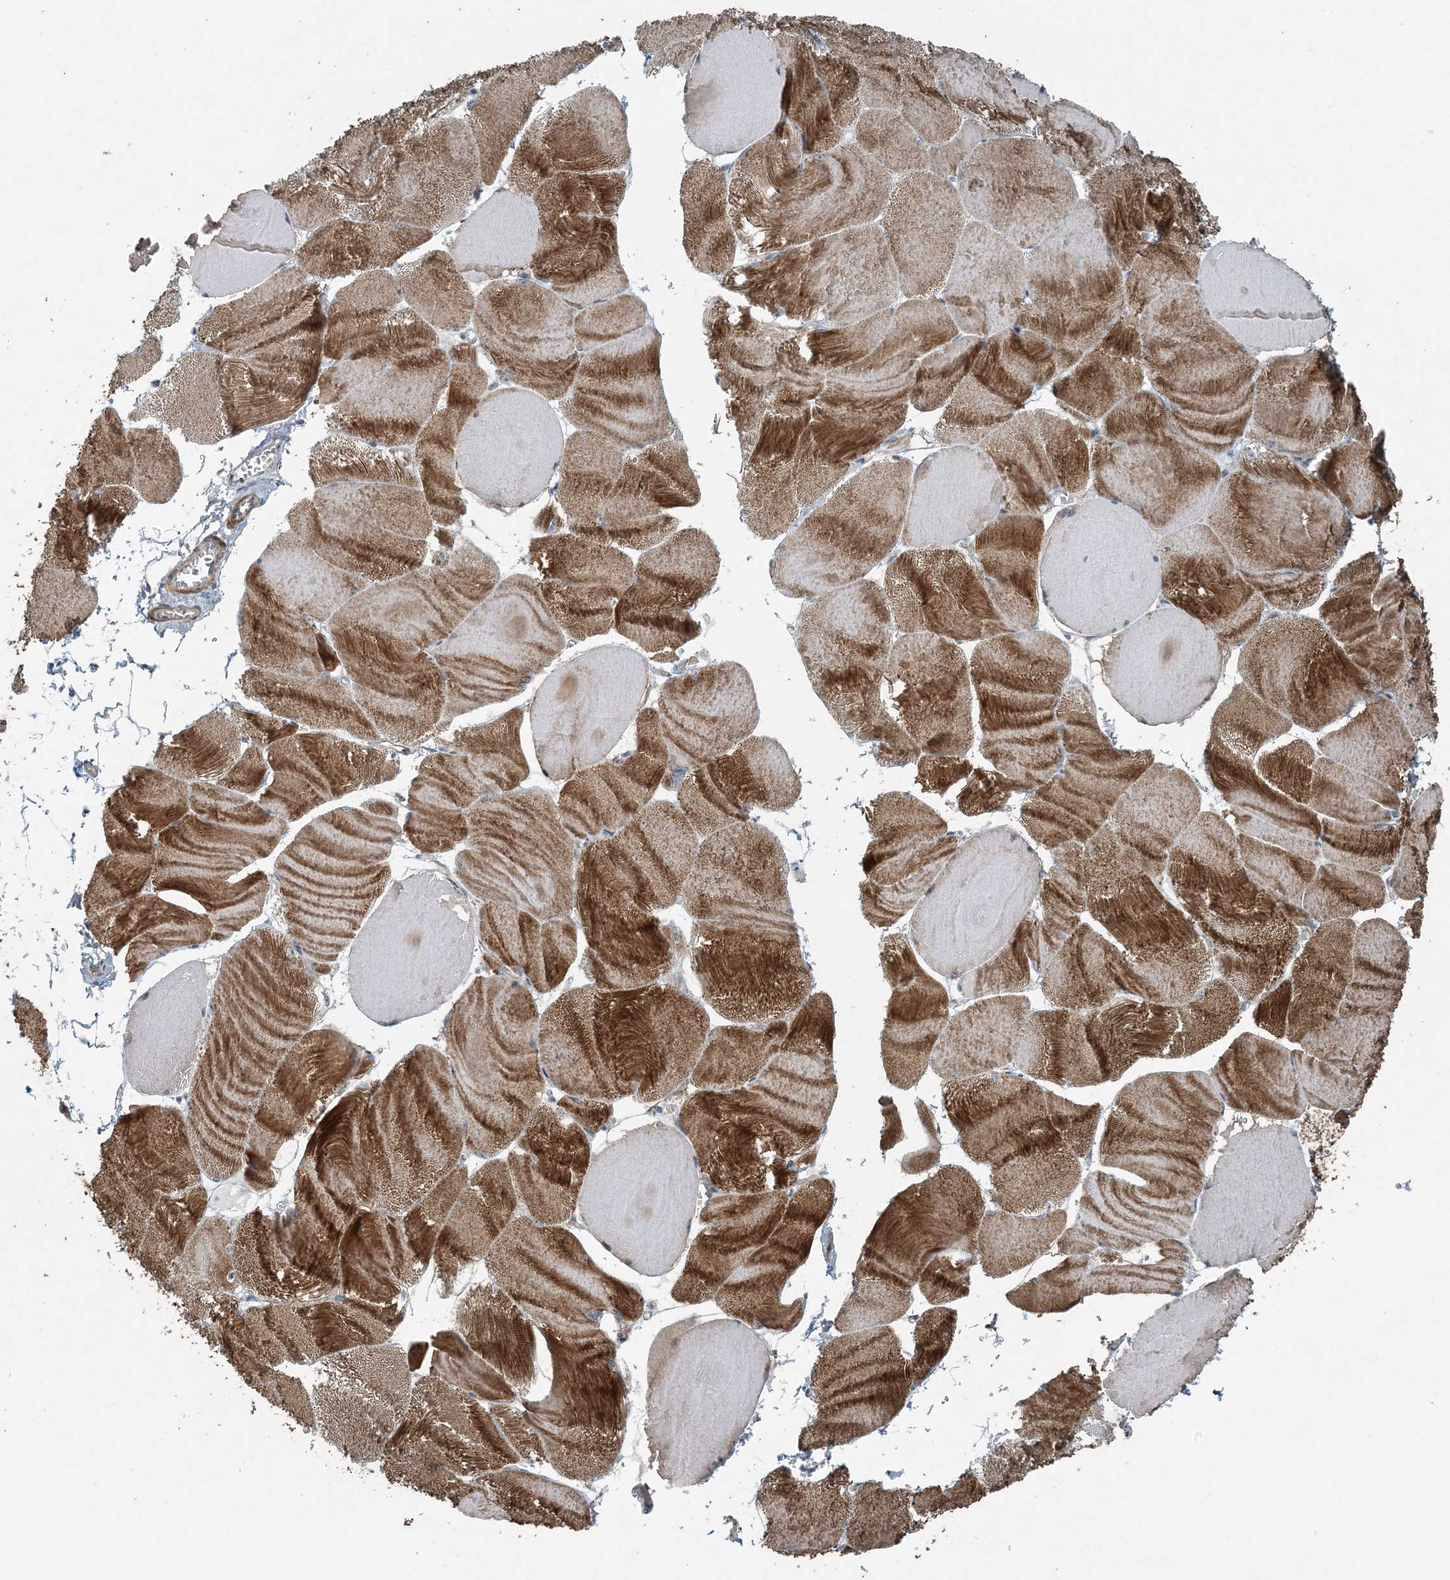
{"staining": {"intensity": "strong", "quantity": ">75%", "location": "cytoplasmic/membranous"}, "tissue": "skeletal muscle", "cell_type": "Myocytes", "image_type": "normal", "snomed": [{"axis": "morphology", "description": "Normal tissue, NOS"}, {"axis": "morphology", "description": "Basal cell carcinoma"}, {"axis": "topography", "description": "Skeletal muscle"}], "caption": "A brown stain shows strong cytoplasmic/membranous expression of a protein in myocytes of normal skeletal muscle. (DAB IHC, brown staining for protein, blue staining for nuclei).", "gene": "GCC2", "patient": {"sex": "female", "age": 64}}